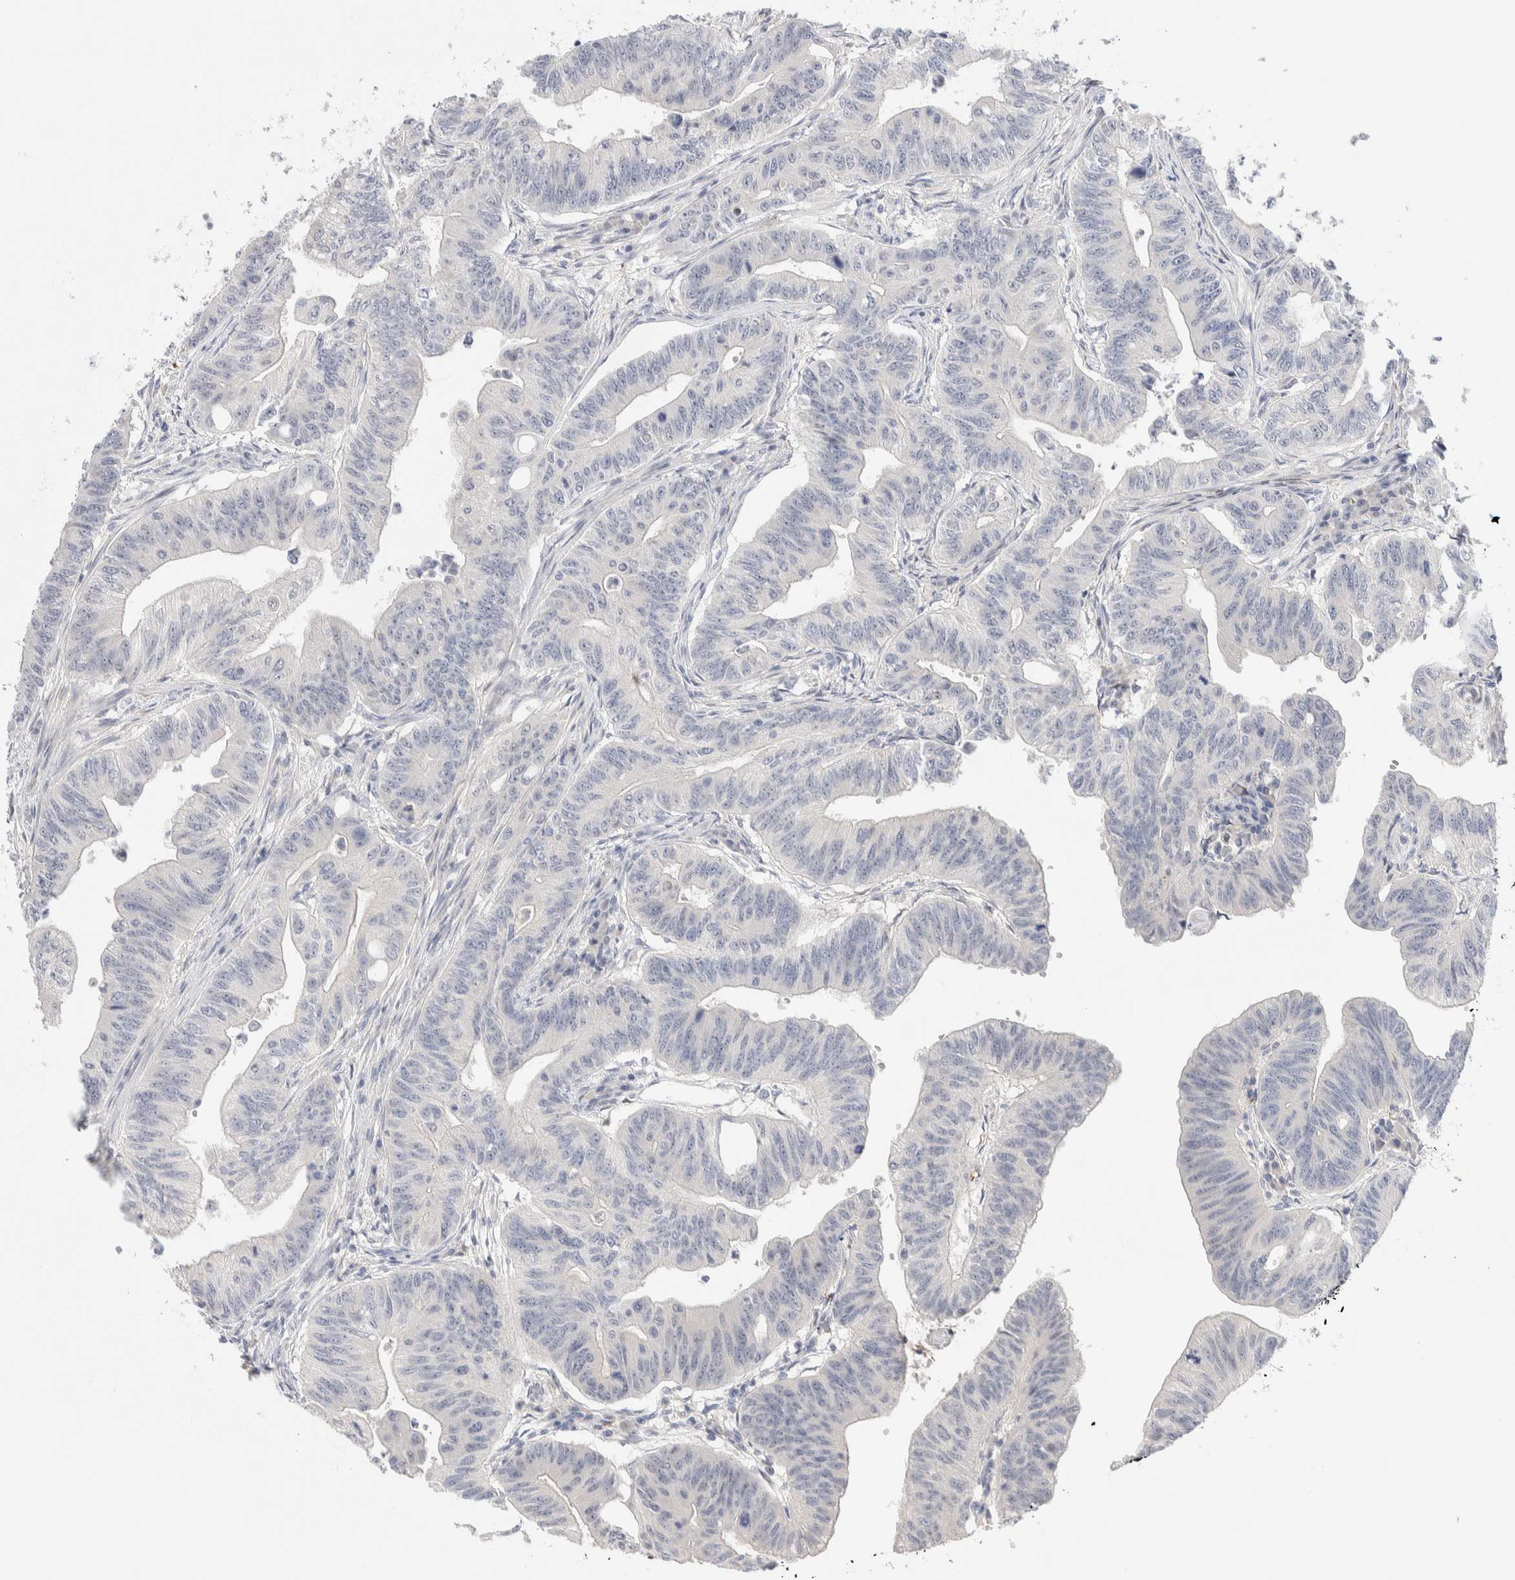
{"staining": {"intensity": "negative", "quantity": "none", "location": "none"}, "tissue": "colorectal cancer", "cell_type": "Tumor cells", "image_type": "cancer", "snomed": [{"axis": "morphology", "description": "Adenoma, NOS"}, {"axis": "morphology", "description": "Adenocarcinoma, NOS"}, {"axis": "topography", "description": "Colon"}], "caption": "Tumor cells are negative for protein expression in human colorectal cancer (adenoma).", "gene": "DNAJB6", "patient": {"sex": "male", "age": 79}}